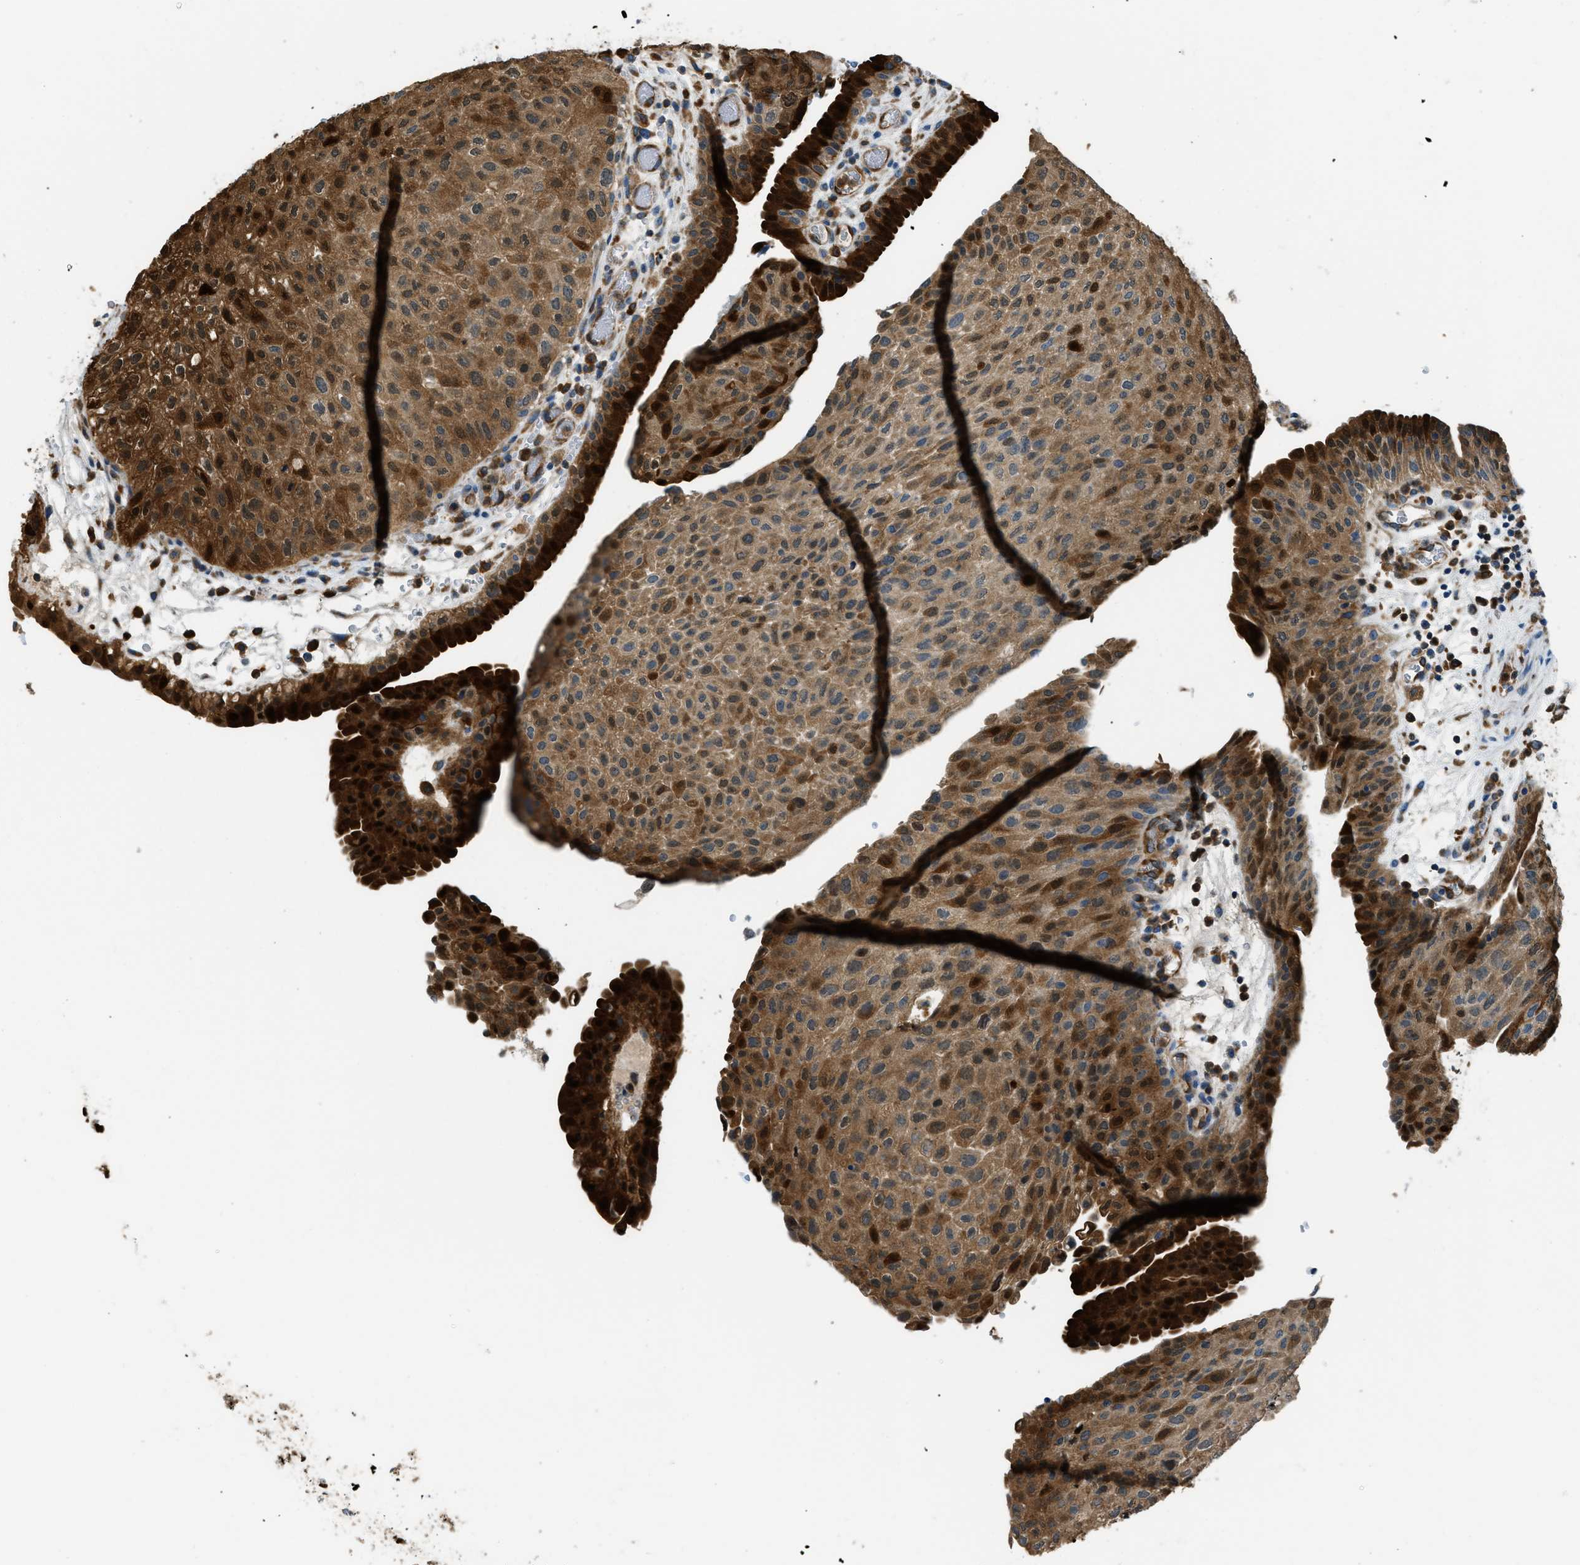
{"staining": {"intensity": "strong", "quantity": "25%-75%", "location": "cytoplasmic/membranous,nuclear"}, "tissue": "urothelial cancer", "cell_type": "Tumor cells", "image_type": "cancer", "snomed": [{"axis": "morphology", "description": "Urothelial carcinoma, Low grade"}, {"axis": "morphology", "description": "Urothelial carcinoma, High grade"}, {"axis": "topography", "description": "Urinary bladder"}], "caption": "Human urothelial cancer stained with a protein marker shows strong staining in tumor cells.", "gene": "GIMAP8", "patient": {"sex": "male", "age": 35}}